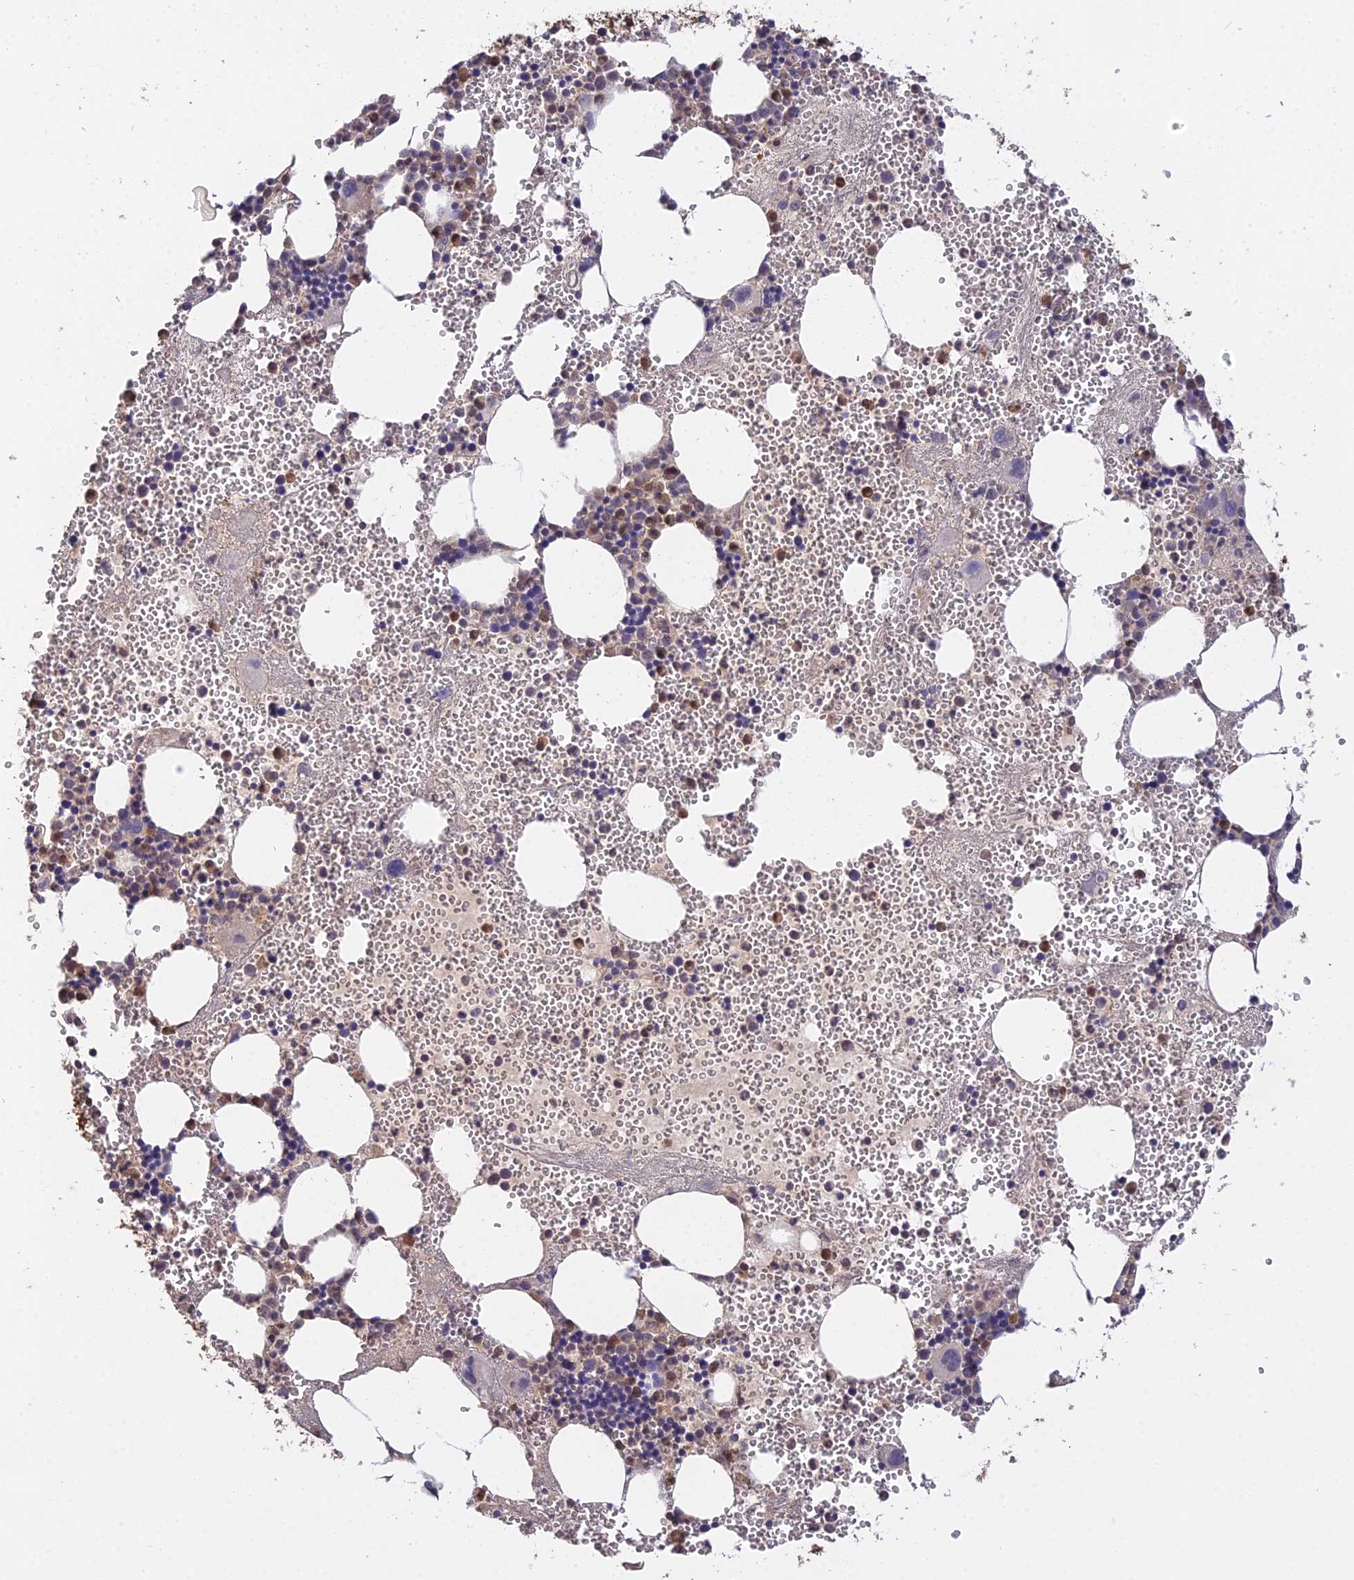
{"staining": {"intensity": "moderate", "quantity": "25%-75%", "location": "cytoplasmic/membranous"}, "tissue": "bone marrow", "cell_type": "Hematopoietic cells", "image_type": "normal", "snomed": [{"axis": "morphology", "description": "Normal tissue, NOS"}, {"axis": "morphology", "description": "Inflammation, NOS"}, {"axis": "topography", "description": "Bone marrow"}], "caption": "Bone marrow stained with a brown dye shows moderate cytoplasmic/membranous positive expression in about 25%-75% of hematopoietic cells.", "gene": "FBP1", "patient": {"sex": "female", "age": 76}}